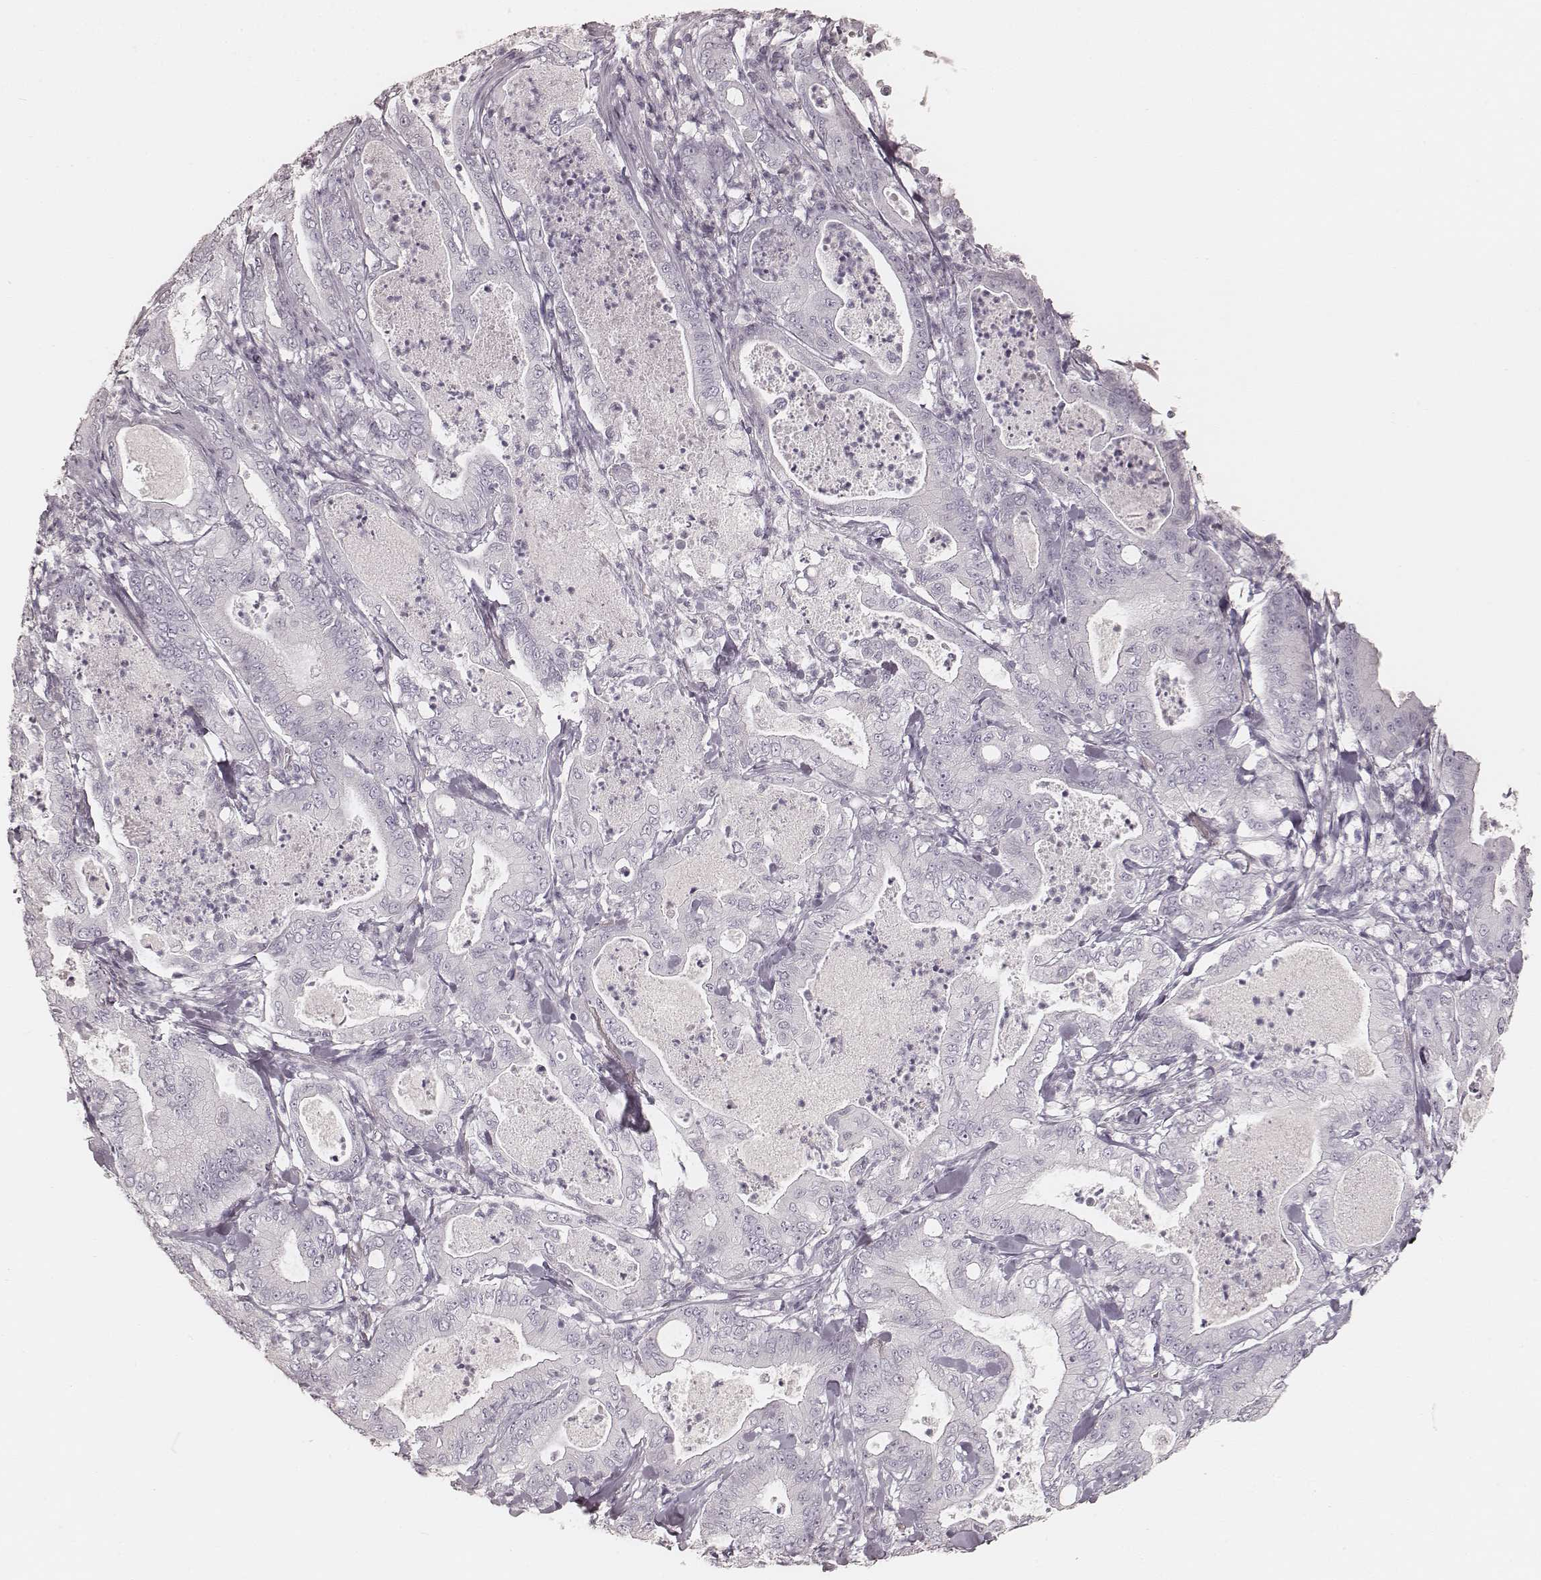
{"staining": {"intensity": "negative", "quantity": "none", "location": "none"}, "tissue": "pancreatic cancer", "cell_type": "Tumor cells", "image_type": "cancer", "snomed": [{"axis": "morphology", "description": "Adenocarcinoma, NOS"}, {"axis": "topography", "description": "Pancreas"}], "caption": "Tumor cells show no significant protein staining in pancreatic adenocarcinoma.", "gene": "KRT26", "patient": {"sex": "male", "age": 71}}